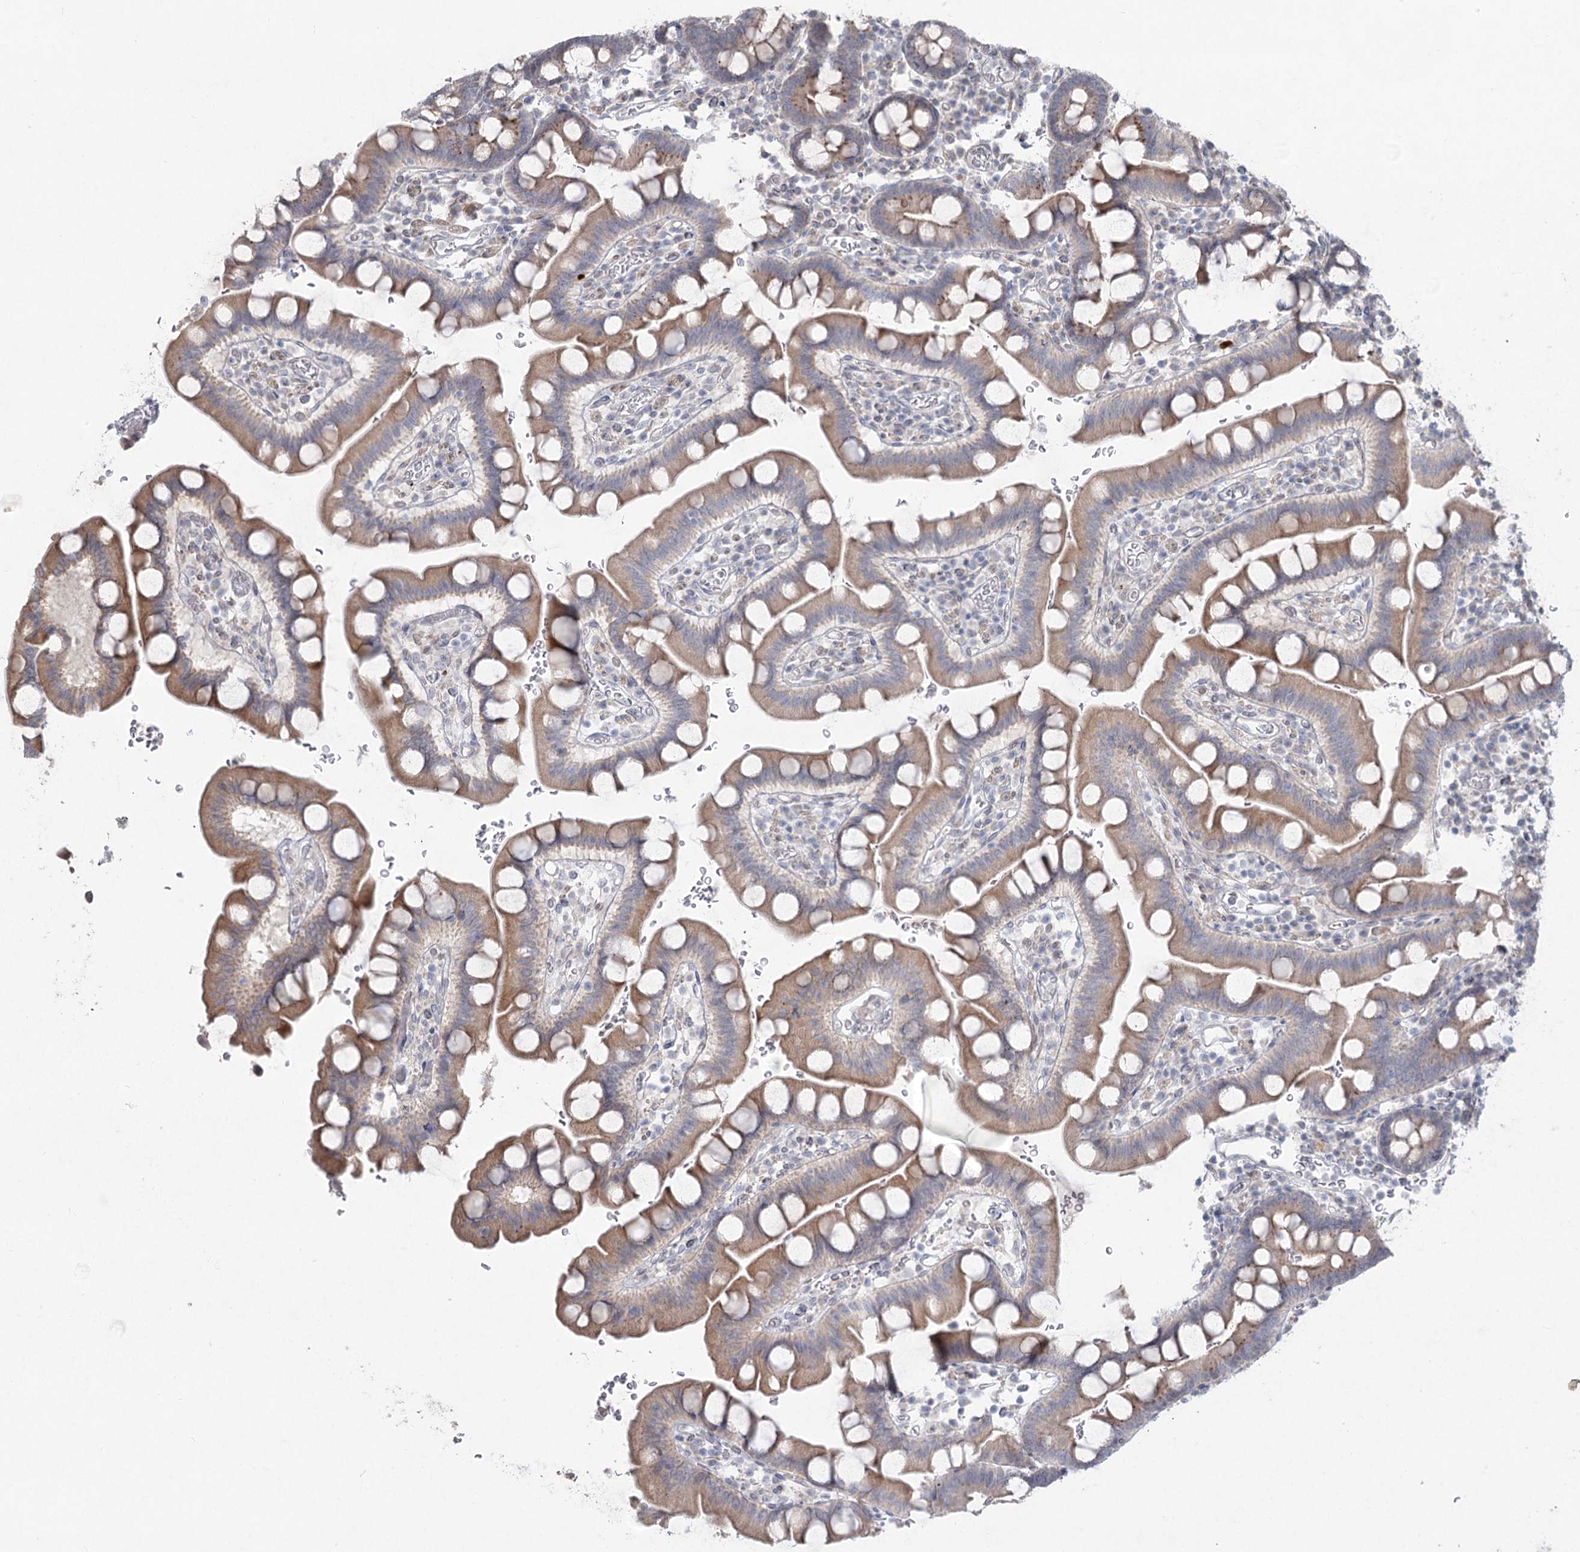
{"staining": {"intensity": "weak", "quantity": ">75%", "location": "cytoplasmic/membranous"}, "tissue": "small intestine", "cell_type": "Glandular cells", "image_type": "normal", "snomed": [{"axis": "morphology", "description": "Normal tissue, NOS"}, {"axis": "topography", "description": "Stomach, upper"}, {"axis": "topography", "description": "Stomach, lower"}, {"axis": "topography", "description": "Small intestine"}], "caption": "A micrograph of small intestine stained for a protein displays weak cytoplasmic/membranous brown staining in glandular cells.", "gene": "LRP2BP", "patient": {"sex": "male", "age": 68}}